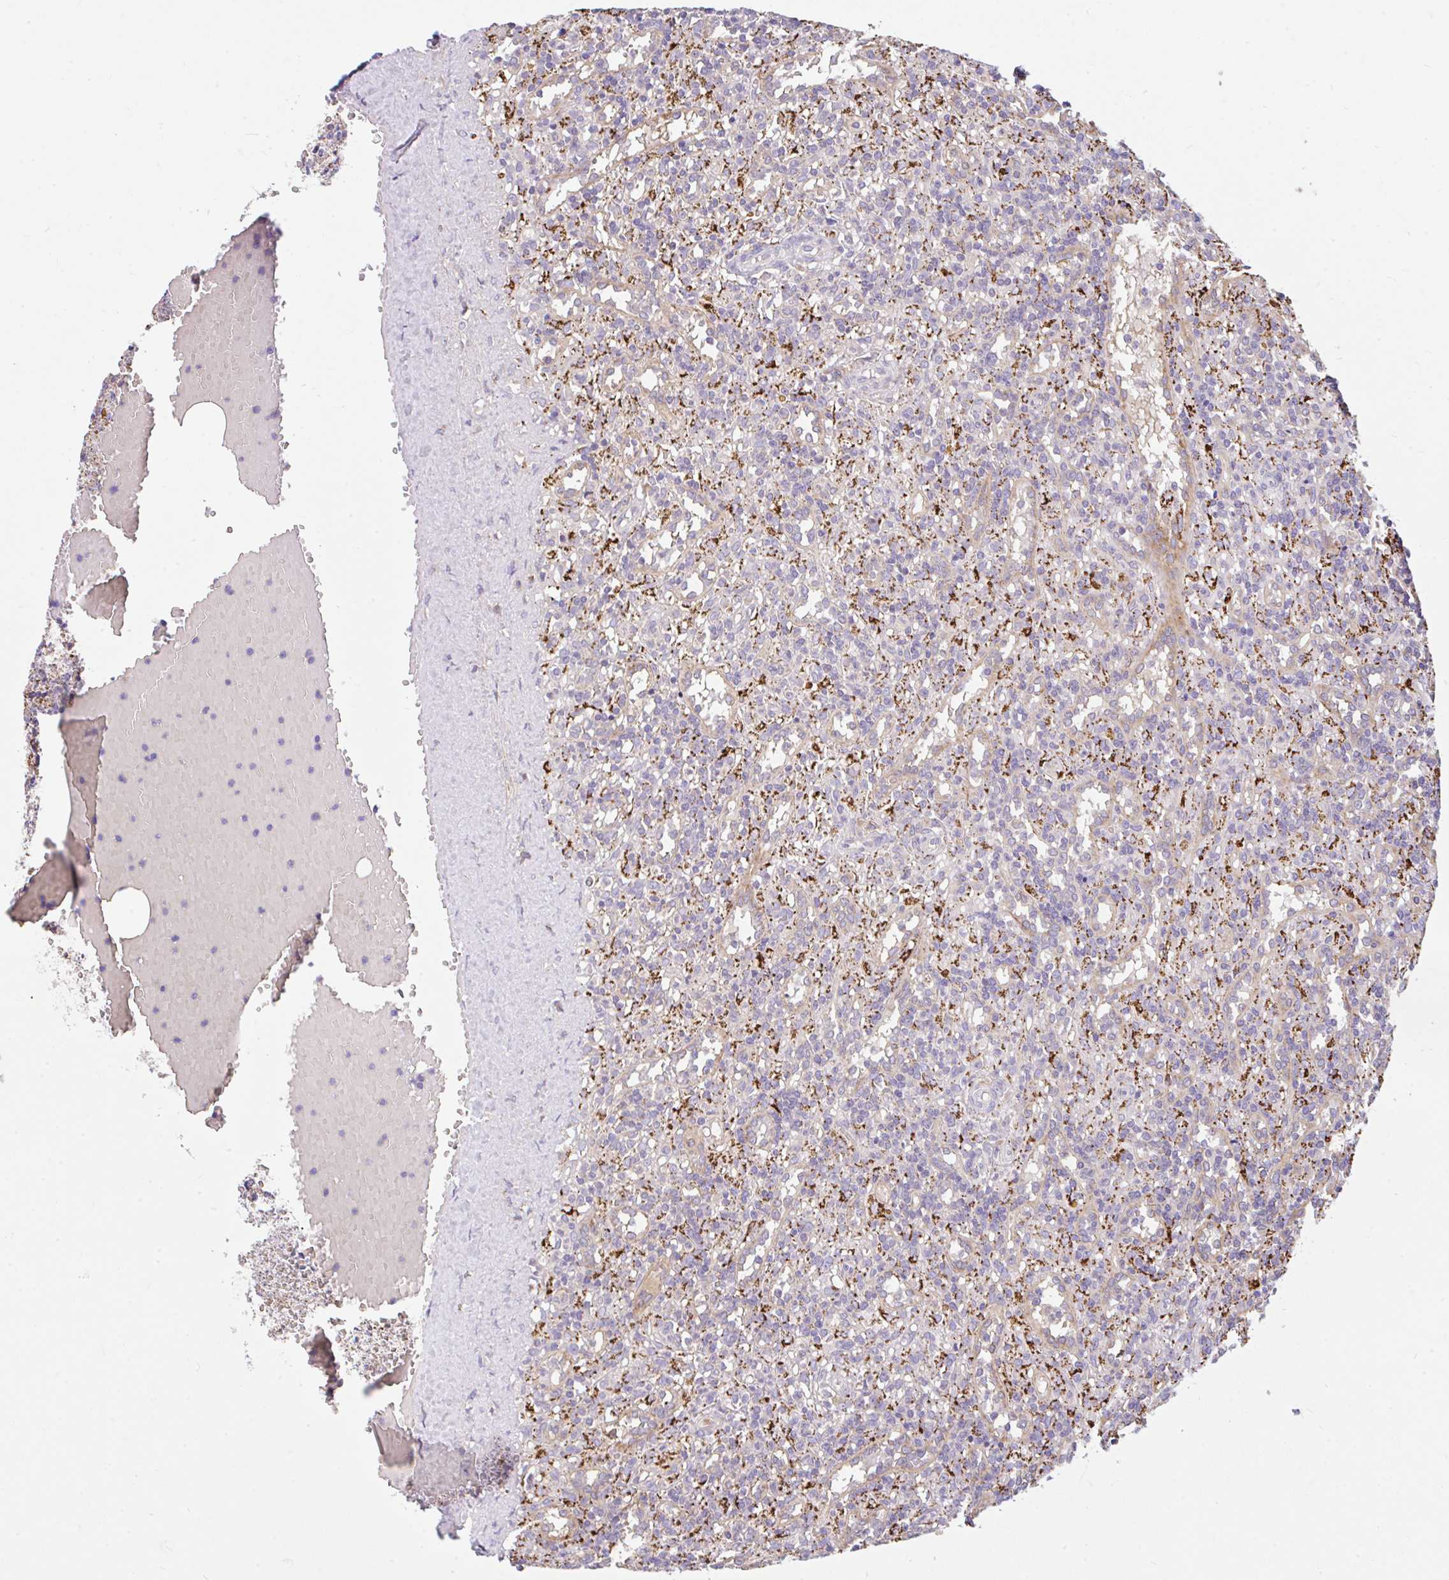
{"staining": {"intensity": "negative", "quantity": "none", "location": "none"}, "tissue": "lymphoma", "cell_type": "Tumor cells", "image_type": "cancer", "snomed": [{"axis": "morphology", "description": "Malignant lymphoma, non-Hodgkin's type, Low grade"}, {"axis": "topography", "description": "Spleen"}], "caption": "Tumor cells are negative for protein expression in human malignant lymphoma, non-Hodgkin's type (low-grade).", "gene": "RALBP1", "patient": {"sex": "male", "age": 67}}